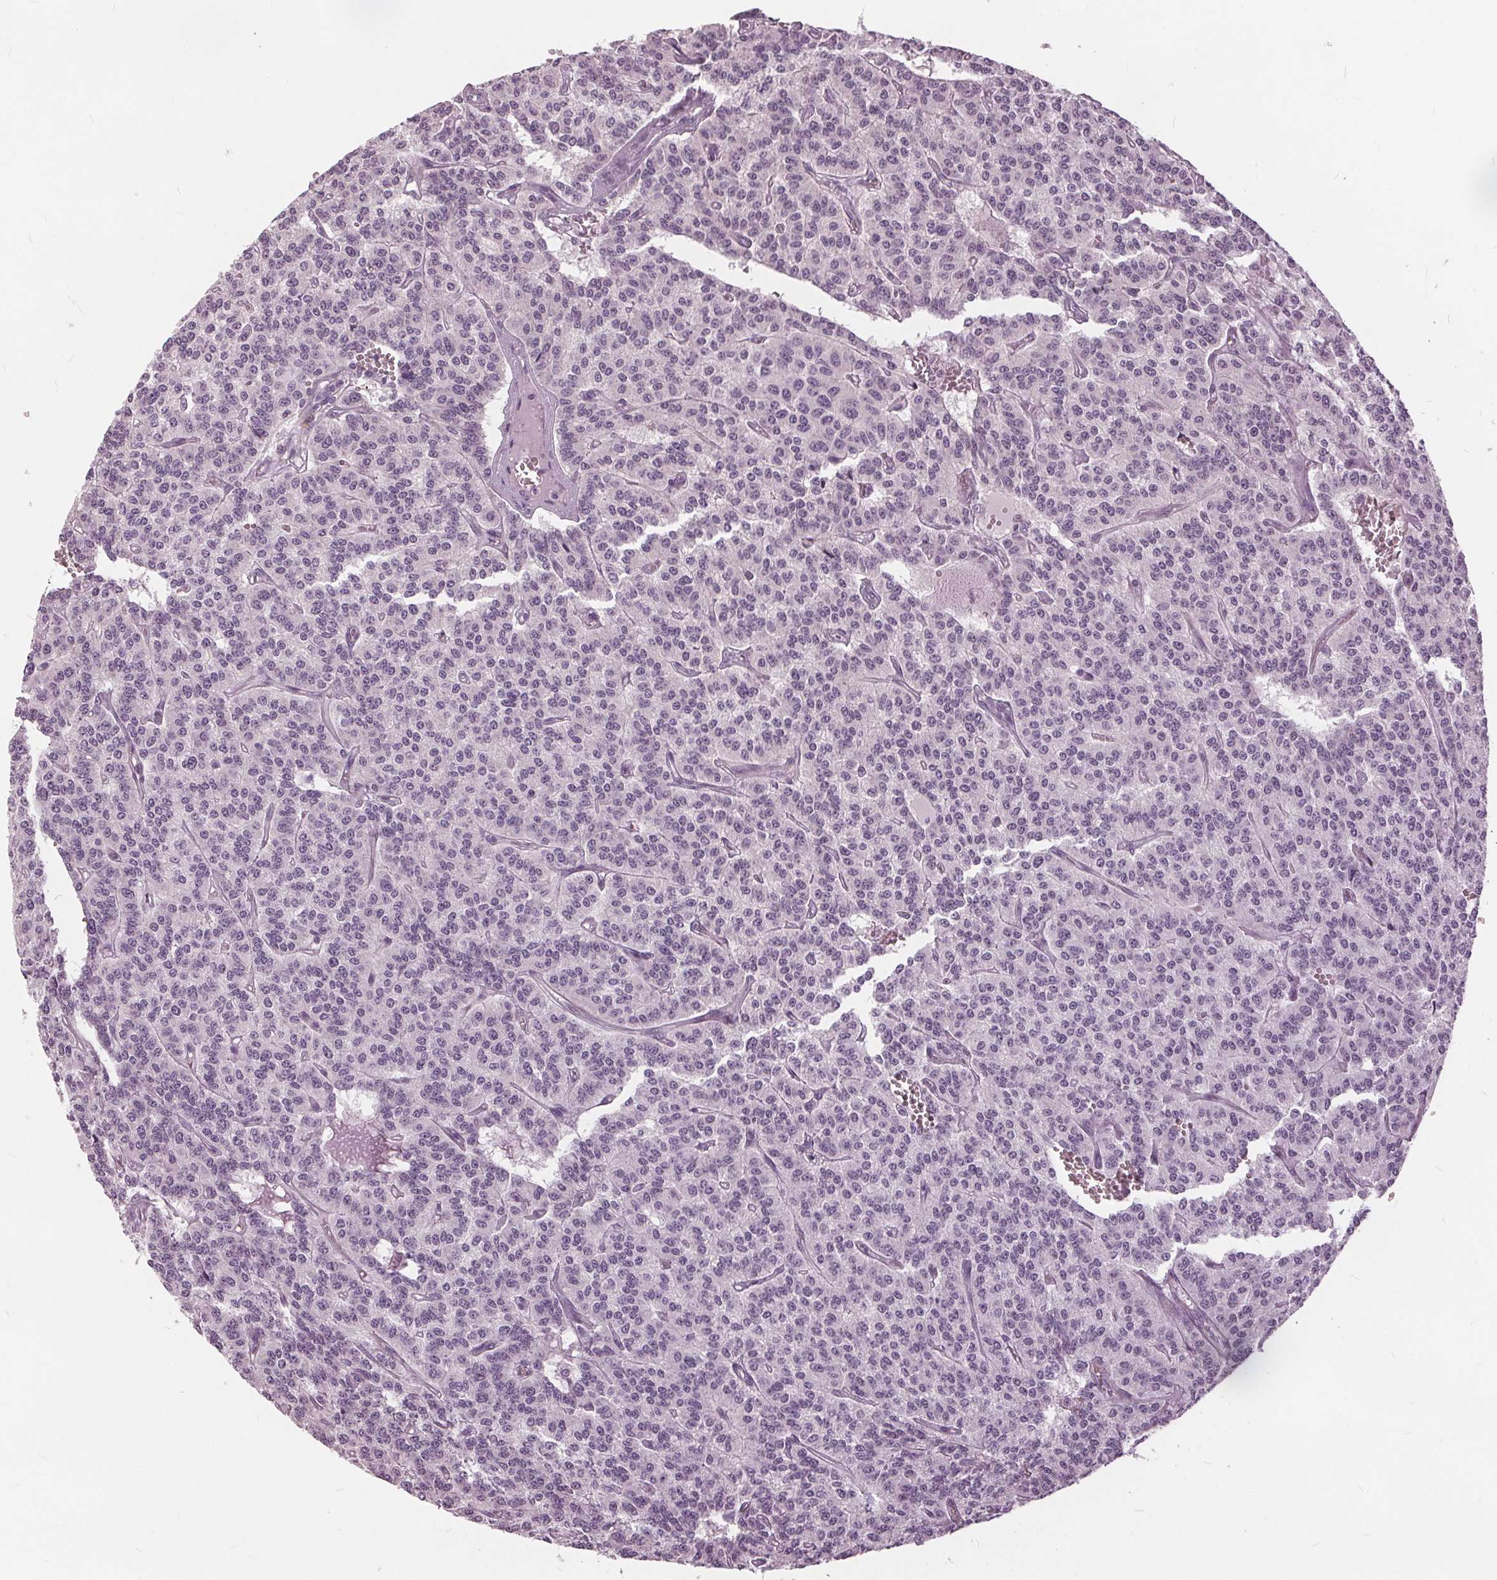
{"staining": {"intensity": "negative", "quantity": "none", "location": "none"}, "tissue": "carcinoid", "cell_type": "Tumor cells", "image_type": "cancer", "snomed": [{"axis": "morphology", "description": "Carcinoid, malignant, NOS"}, {"axis": "topography", "description": "Lung"}], "caption": "Immunohistochemistry image of neoplastic tissue: human carcinoid (malignant) stained with DAB exhibits no significant protein staining in tumor cells. (DAB (3,3'-diaminobenzidine) IHC visualized using brightfield microscopy, high magnification).", "gene": "KLK13", "patient": {"sex": "female", "age": 71}}